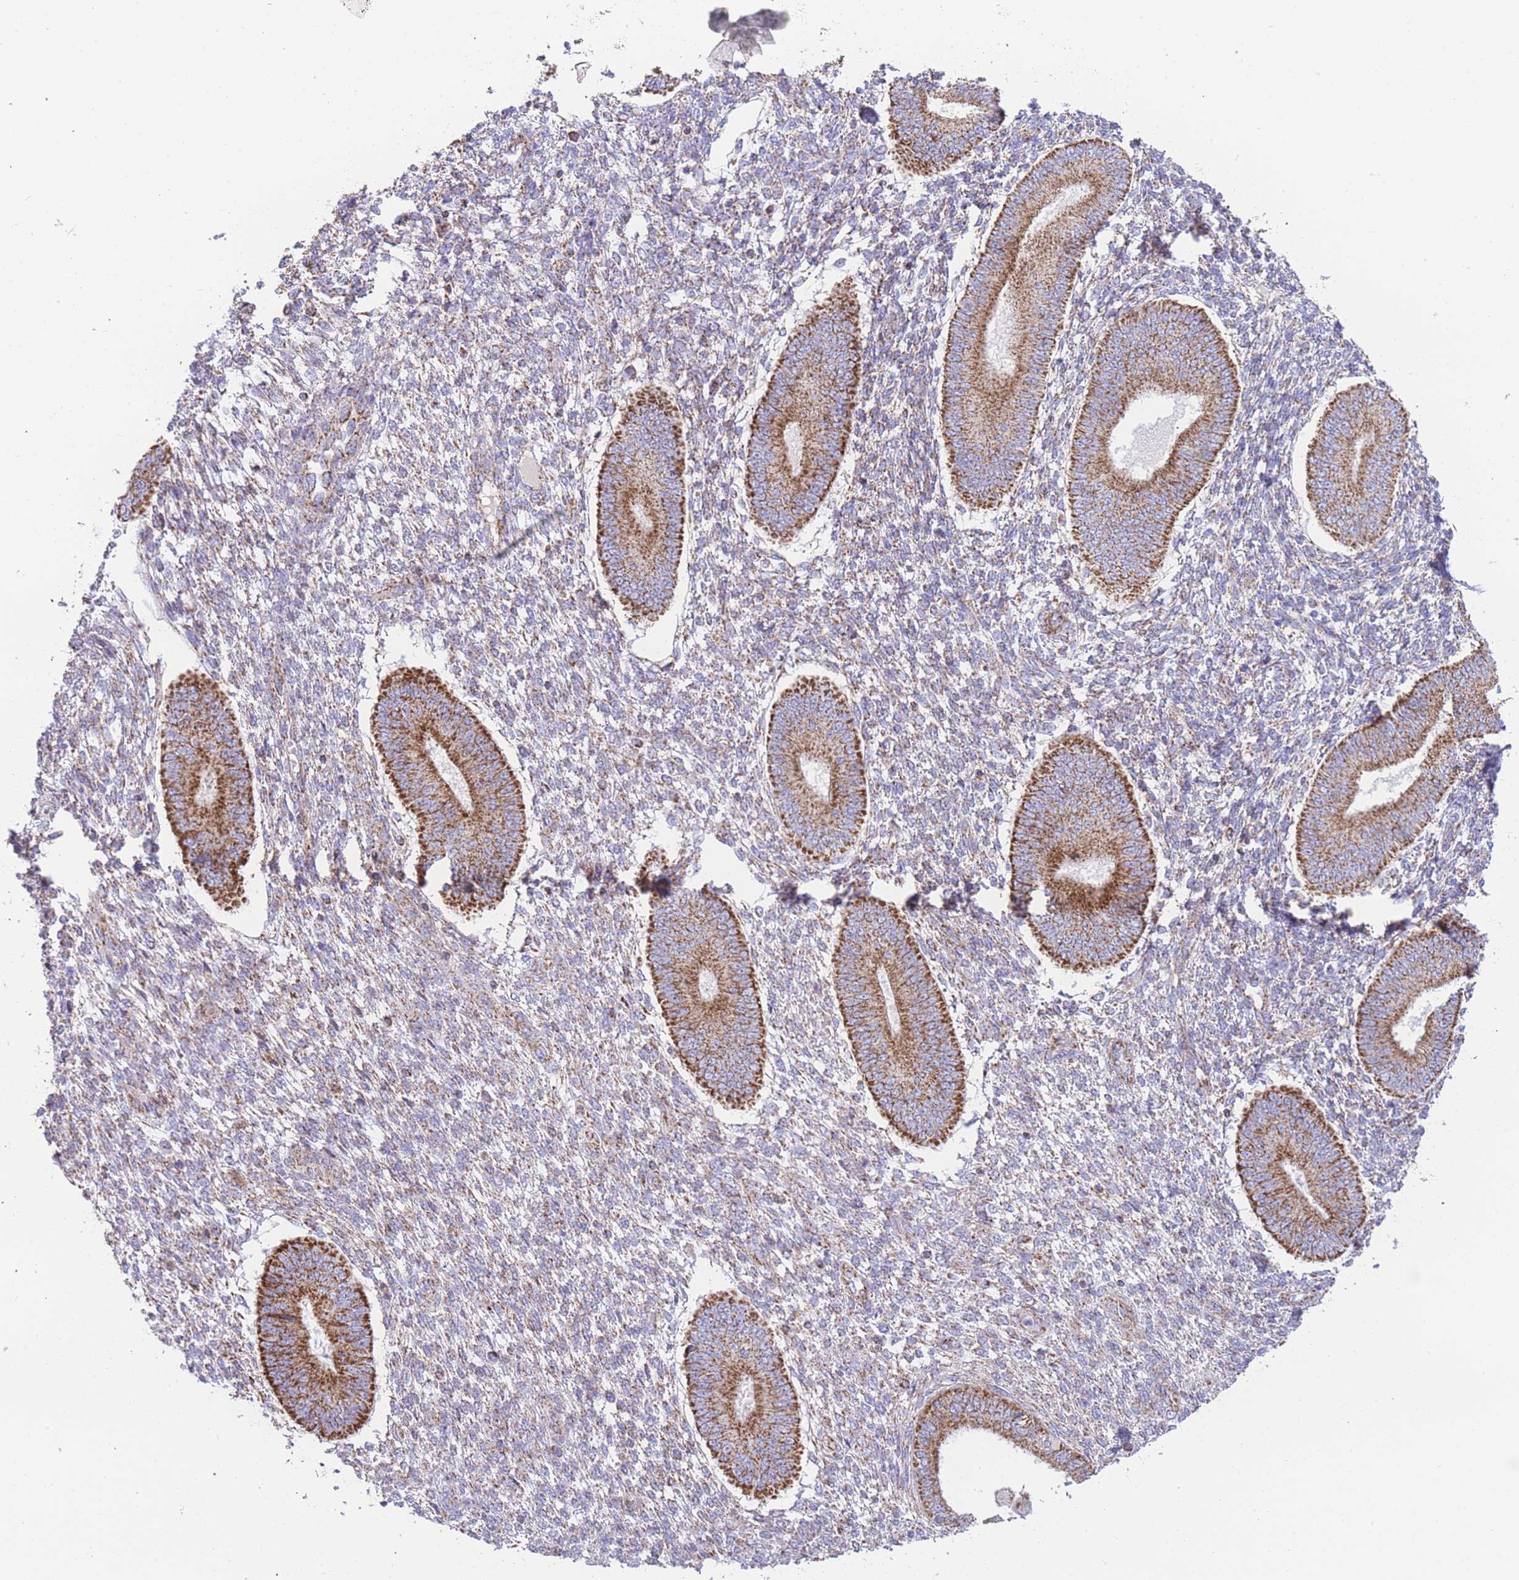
{"staining": {"intensity": "moderate", "quantity": "25%-75%", "location": "cytoplasmic/membranous"}, "tissue": "endometrium", "cell_type": "Cells in endometrial stroma", "image_type": "normal", "snomed": [{"axis": "morphology", "description": "Normal tissue, NOS"}, {"axis": "topography", "description": "Endometrium"}], "caption": "Brown immunohistochemical staining in benign endometrium exhibits moderate cytoplasmic/membranous staining in about 25%-75% of cells in endometrial stroma.", "gene": "GSTM1", "patient": {"sex": "female", "age": 49}}